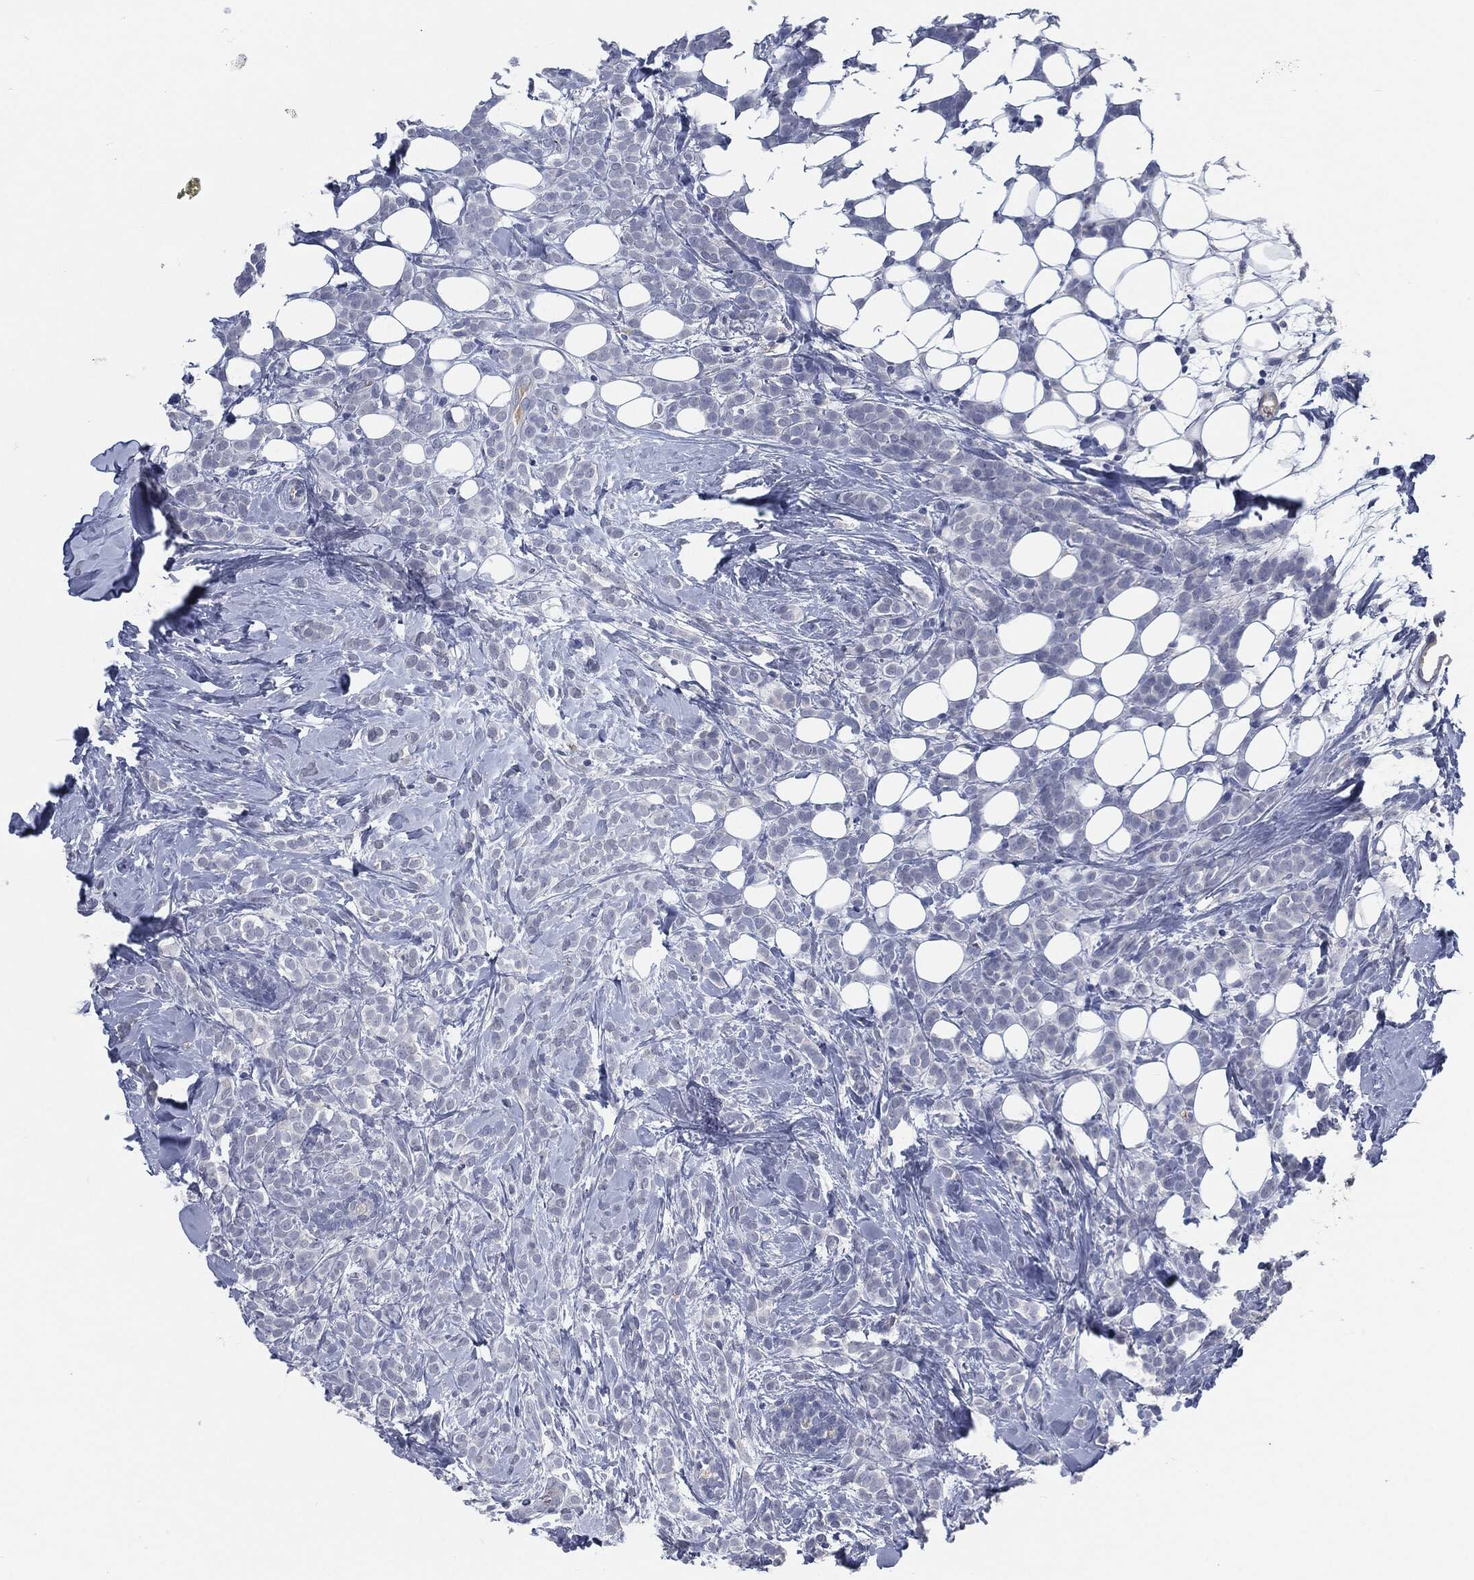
{"staining": {"intensity": "negative", "quantity": "none", "location": "none"}, "tissue": "breast cancer", "cell_type": "Tumor cells", "image_type": "cancer", "snomed": [{"axis": "morphology", "description": "Lobular carcinoma"}, {"axis": "topography", "description": "Breast"}], "caption": "High power microscopy photomicrograph of an immunohistochemistry (IHC) image of lobular carcinoma (breast), revealing no significant positivity in tumor cells.", "gene": "MST1", "patient": {"sex": "female", "age": 49}}